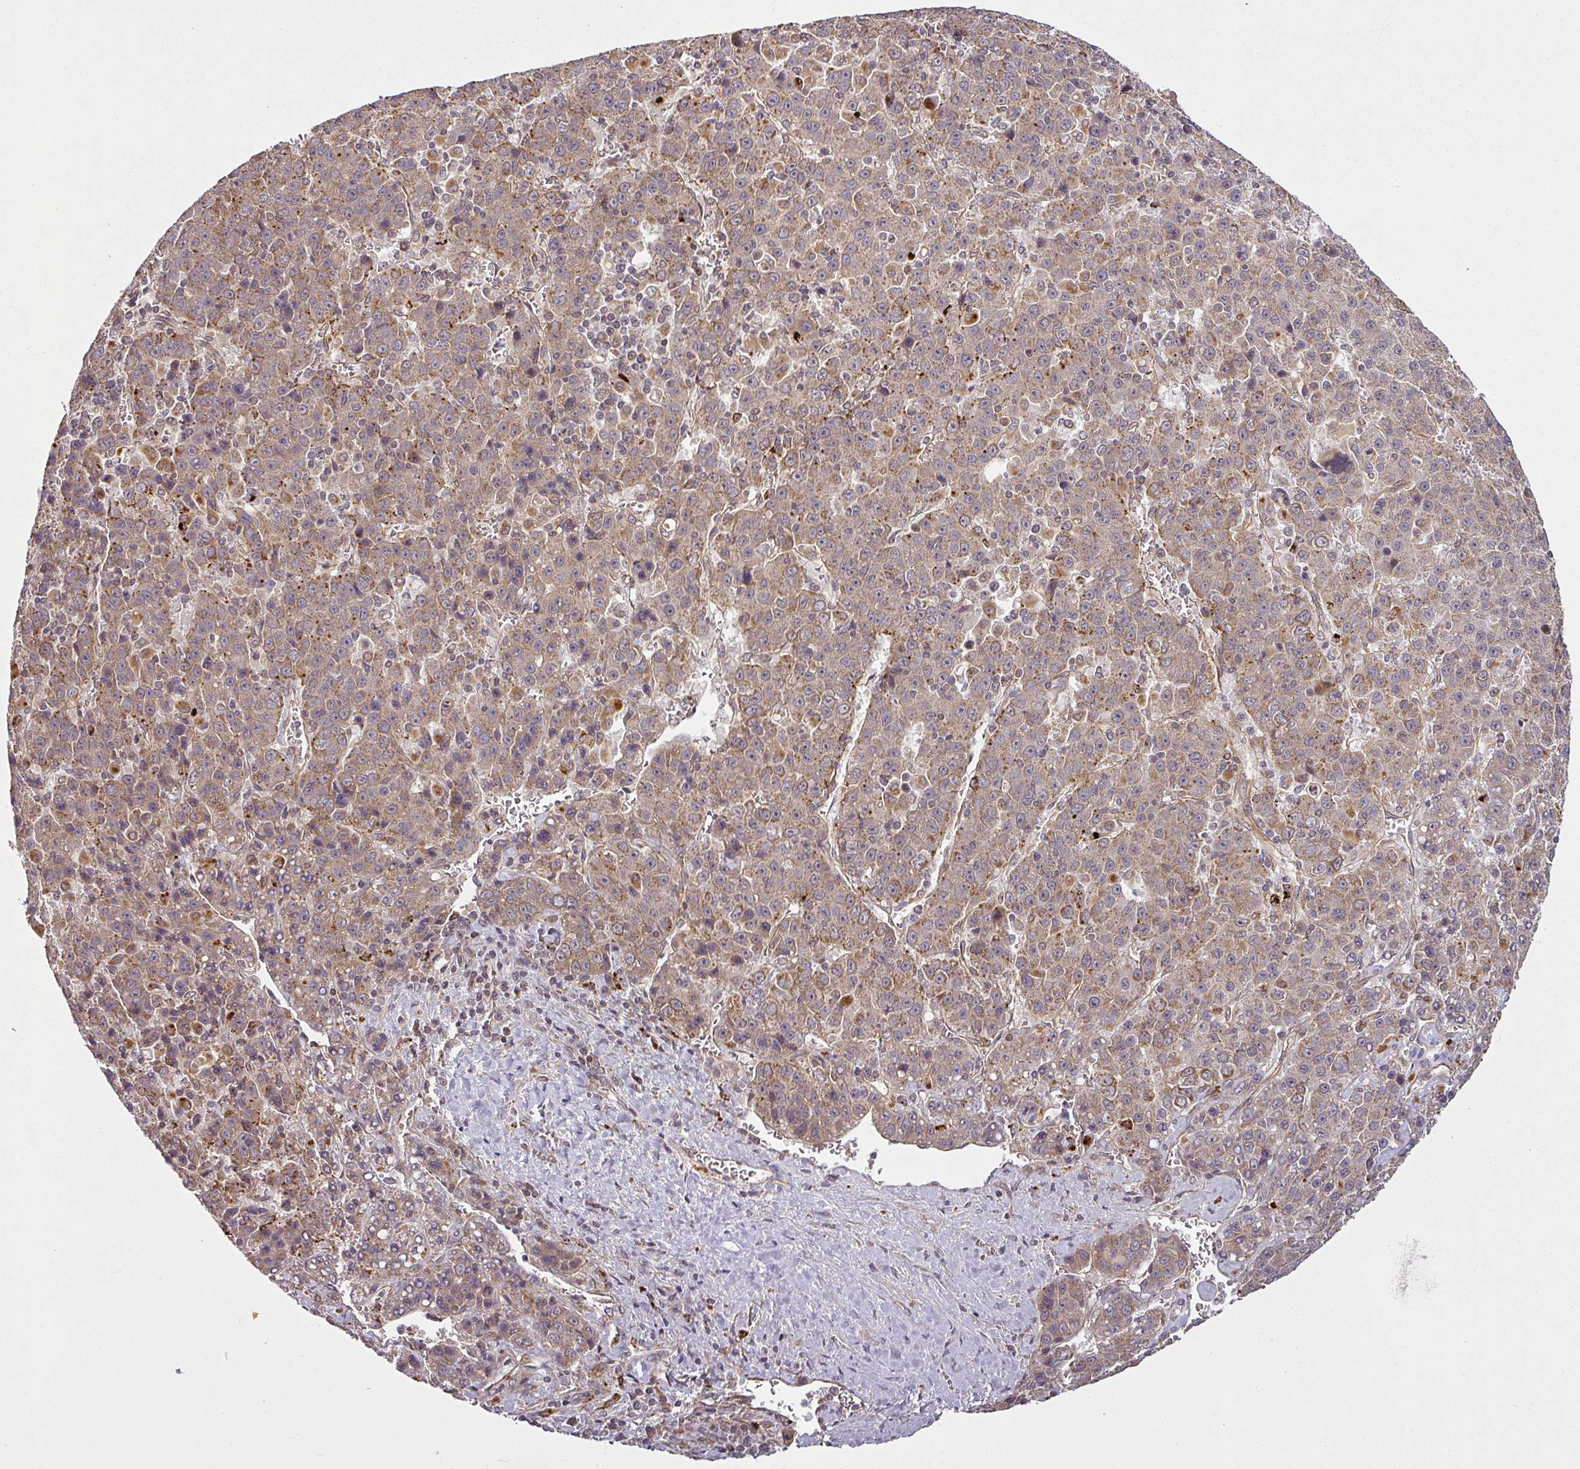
{"staining": {"intensity": "weak", "quantity": ">75%", "location": "cytoplasmic/membranous"}, "tissue": "liver cancer", "cell_type": "Tumor cells", "image_type": "cancer", "snomed": [{"axis": "morphology", "description": "Carcinoma, Hepatocellular, NOS"}, {"axis": "topography", "description": "Liver"}], "caption": "IHC staining of hepatocellular carcinoma (liver), which displays low levels of weak cytoplasmic/membranous staining in about >75% of tumor cells indicating weak cytoplasmic/membranous protein positivity. The staining was performed using DAB (brown) for protein detection and nuclei were counterstained in hematoxylin (blue).", "gene": "DIMT1", "patient": {"sex": "female", "age": 53}}